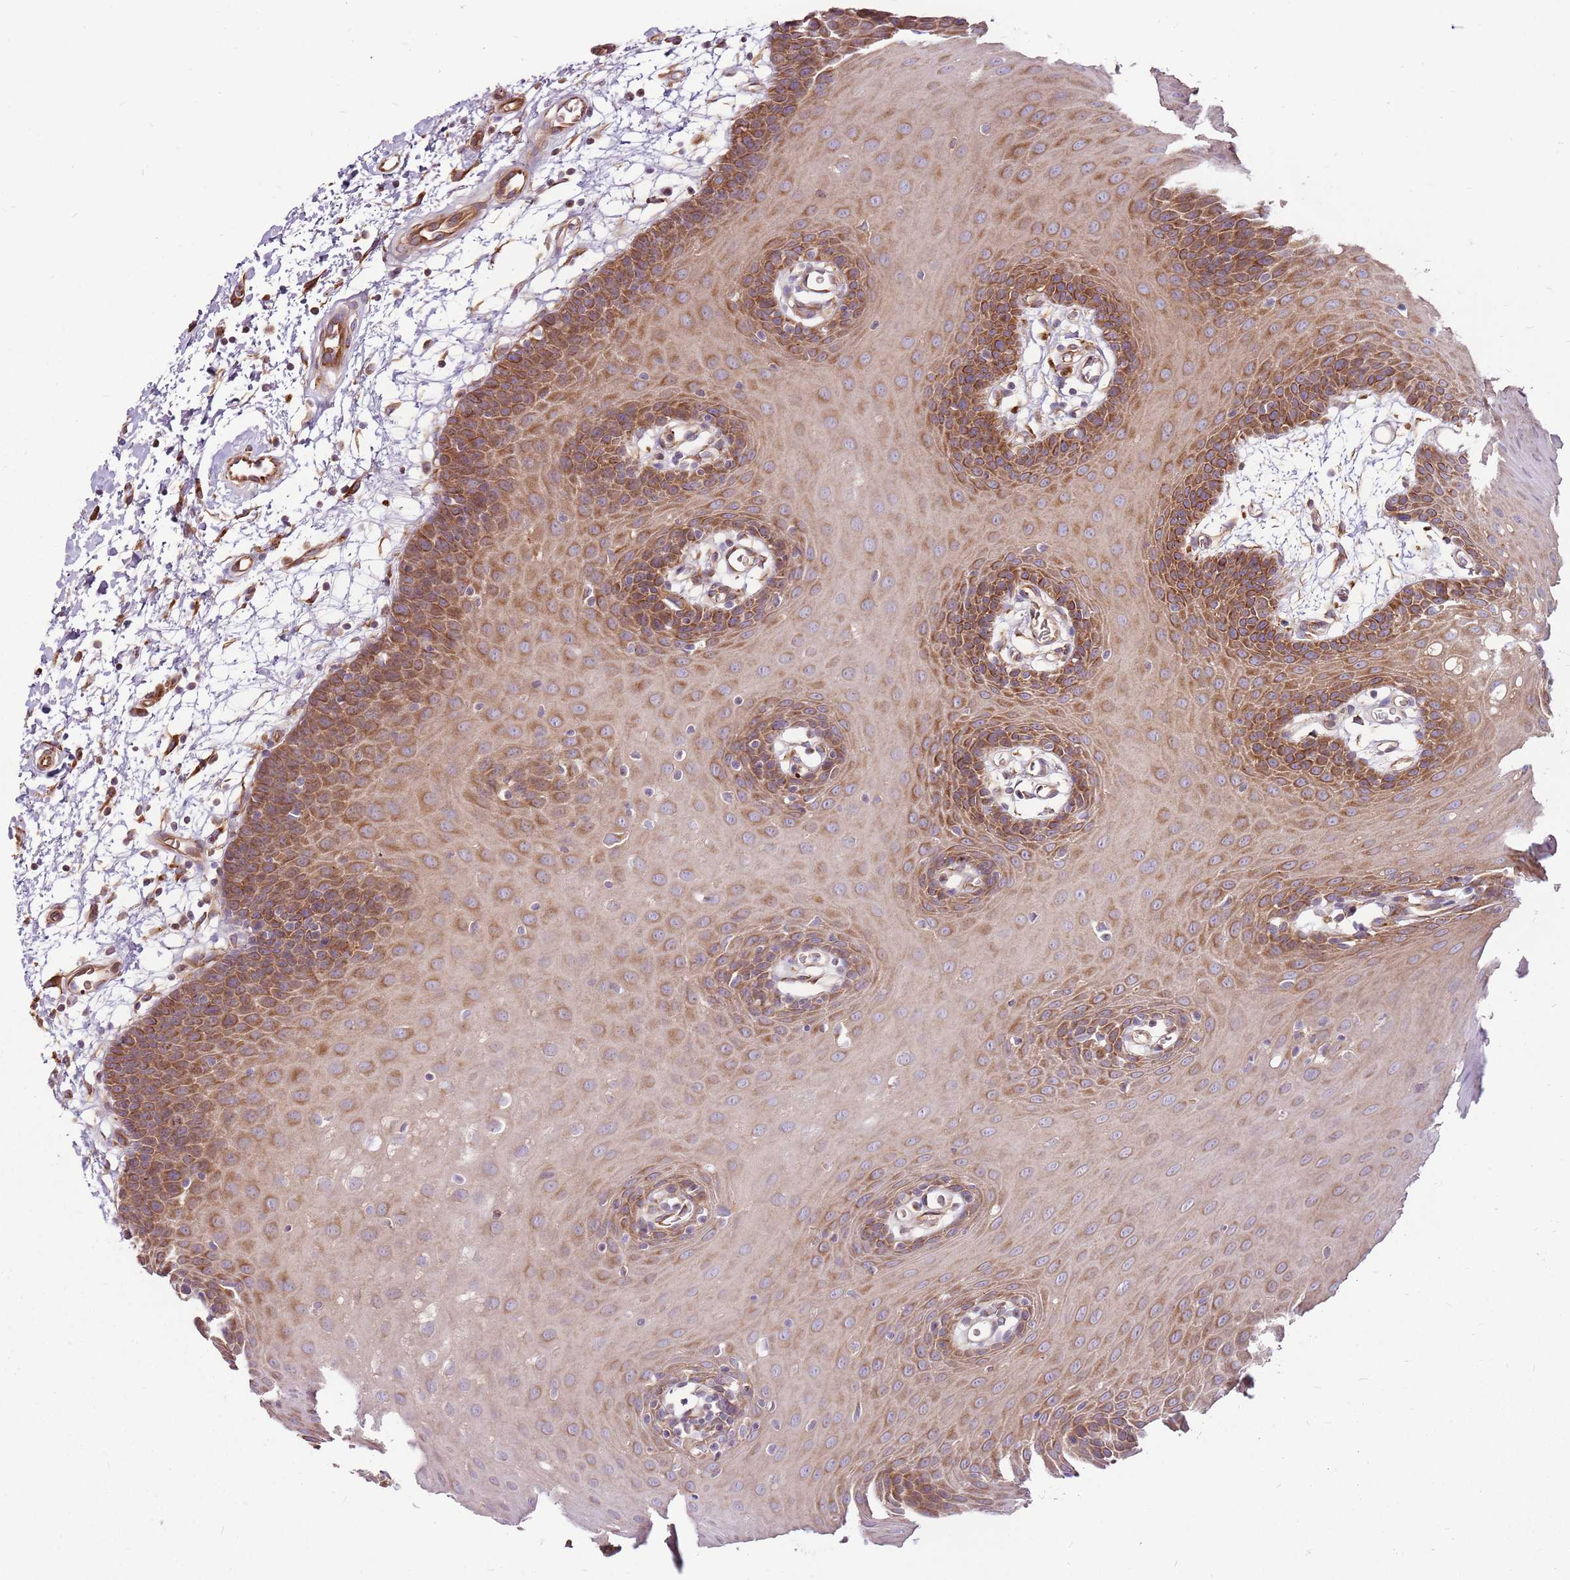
{"staining": {"intensity": "moderate", "quantity": ">75%", "location": "cytoplasmic/membranous"}, "tissue": "oral mucosa", "cell_type": "Squamous epithelial cells", "image_type": "normal", "snomed": [{"axis": "morphology", "description": "Normal tissue, NOS"}, {"axis": "topography", "description": "Skeletal muscle"}, {"axis": "topography", "description": "Oral tissue"}, {"axis": "topography", "description": "Salivary gland"}, {"axis": "topography", "description": "Peripheral nerve tissue"}], "caption": "A medium amount of moderate cytoplasmic/membranous staining is identified in about >75% of squamous epithelial cells in benign oral mucosa. The protein is stained brown, and the nuclei are stained in blue (DAB IHC with brightfield microscopy, high magnification).", "gene": "EMC1", "patient": {"sex": "male", "age": 54}}